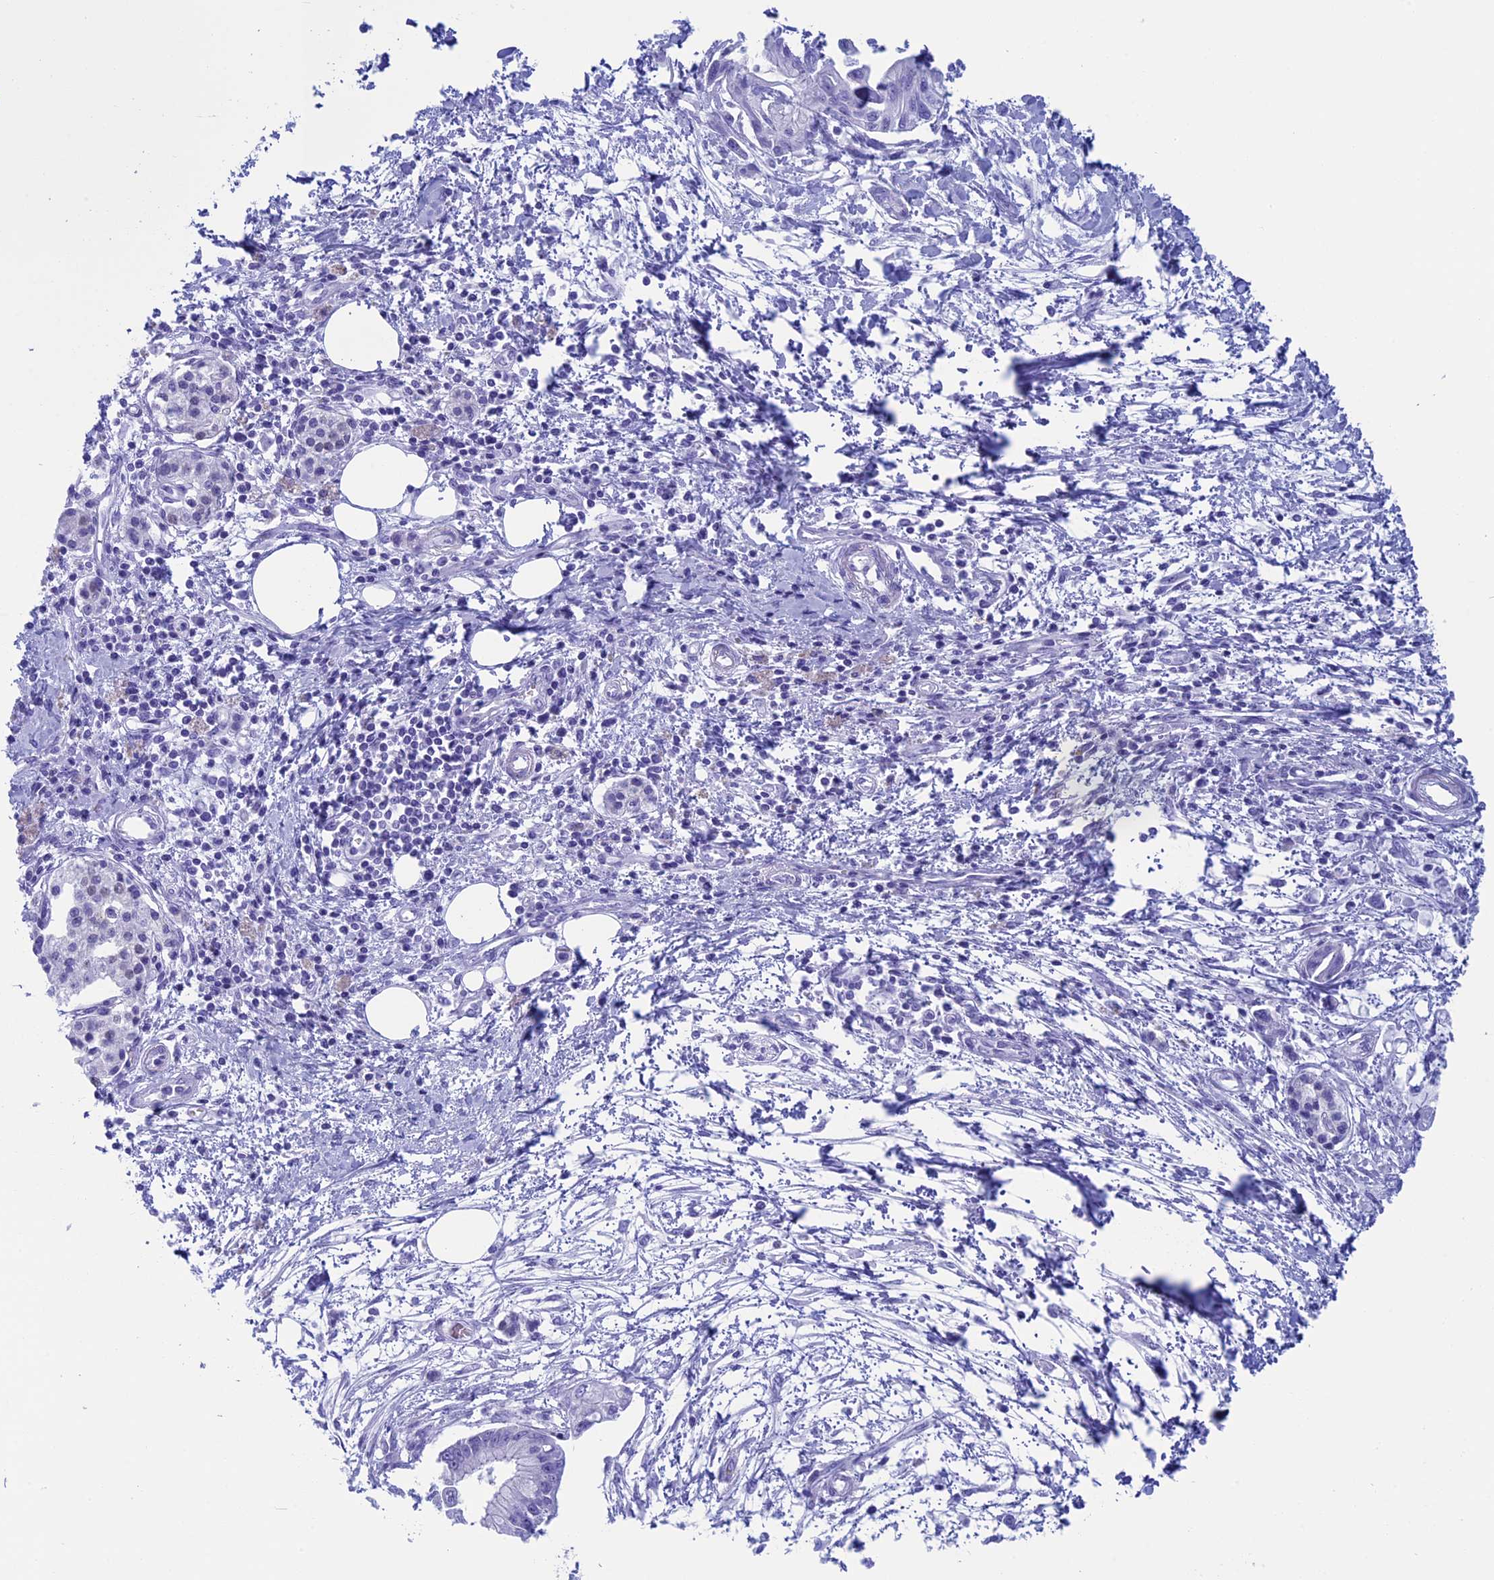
{"staining": {"intensity": "negative", "quantity": "none", "location": "none"}, "tissue": "pancreatic cancer", "cell_type": "Tumor cells", "image_type": "cancer", "snomed": [{"axis": "morphology", "description": "Adenocarcinoma, NOS"}, {"axis": "topography", "description": "Pancreas"}], "caption": "A histopathology image of pancreatic cancer (adenocarcinoma) stained for a protein shows no brown staining in tumor cells. (DAB (3,3'-diaminobenzidine) immunohistochemistry visualized using brightfield microscopy, high magnification).", "gene": "FAM169A", "patient": {"sex": "male", "age": 48}}